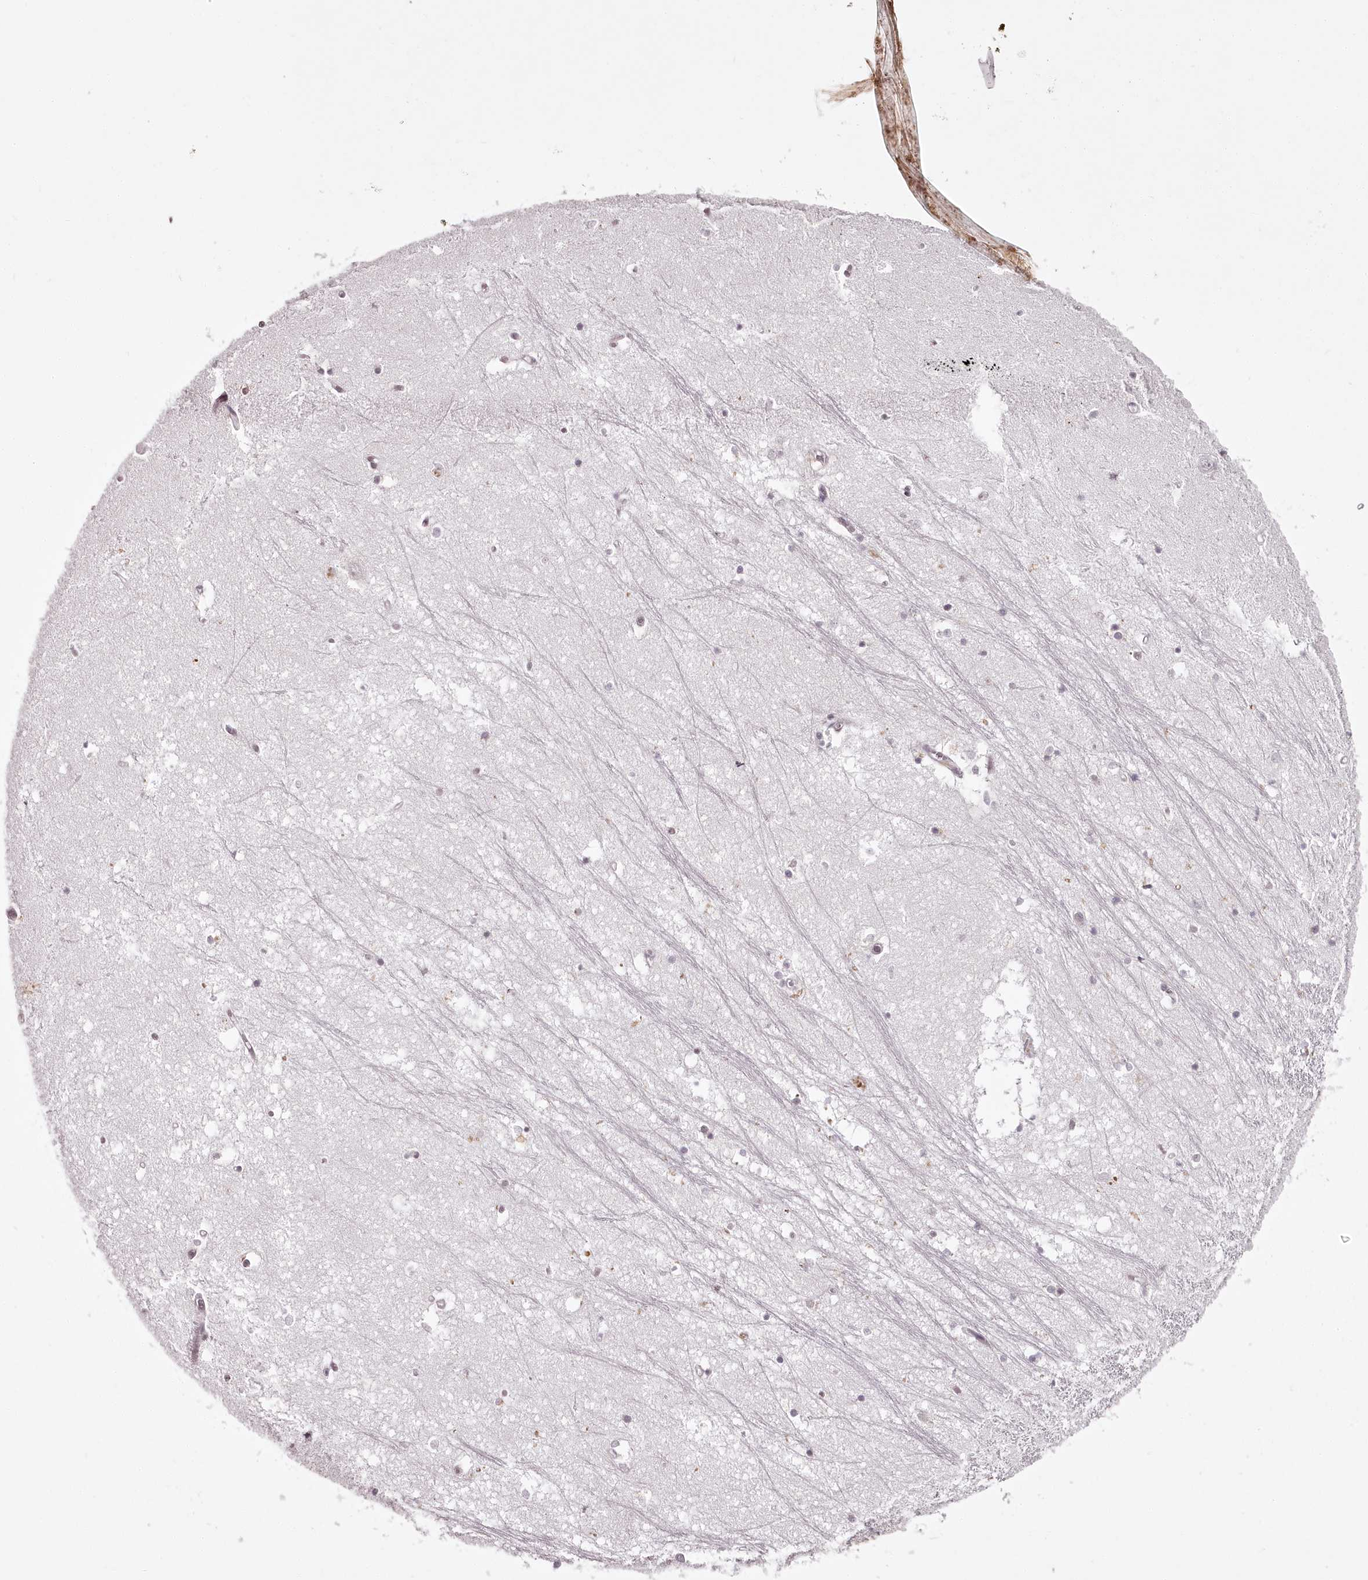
{"staining": {"intensity": "negative", "quantity": "none", "location": "none"}, "tissue": "hippocampus", "cell_type": "Glial cells", "image_type": "normal", "snomed": [{"axis": "morphology", "description": "Normal tissue, NOS"}, {"axis": "topography", "description": "Hippocampus"}], "caption": "High magnification brightfield microscopy of benign hippocampus stained with DAB (brown) and counterstained with hematoxylin (blue): glial cells show no significant positivity. (DAB (3,3'-diaminobenzidine) immunohistochemistry (IHC) with hematoxylin counter stain).", "gene": "CHCHD2", "patient": {"sex": "male", "age": 70}}